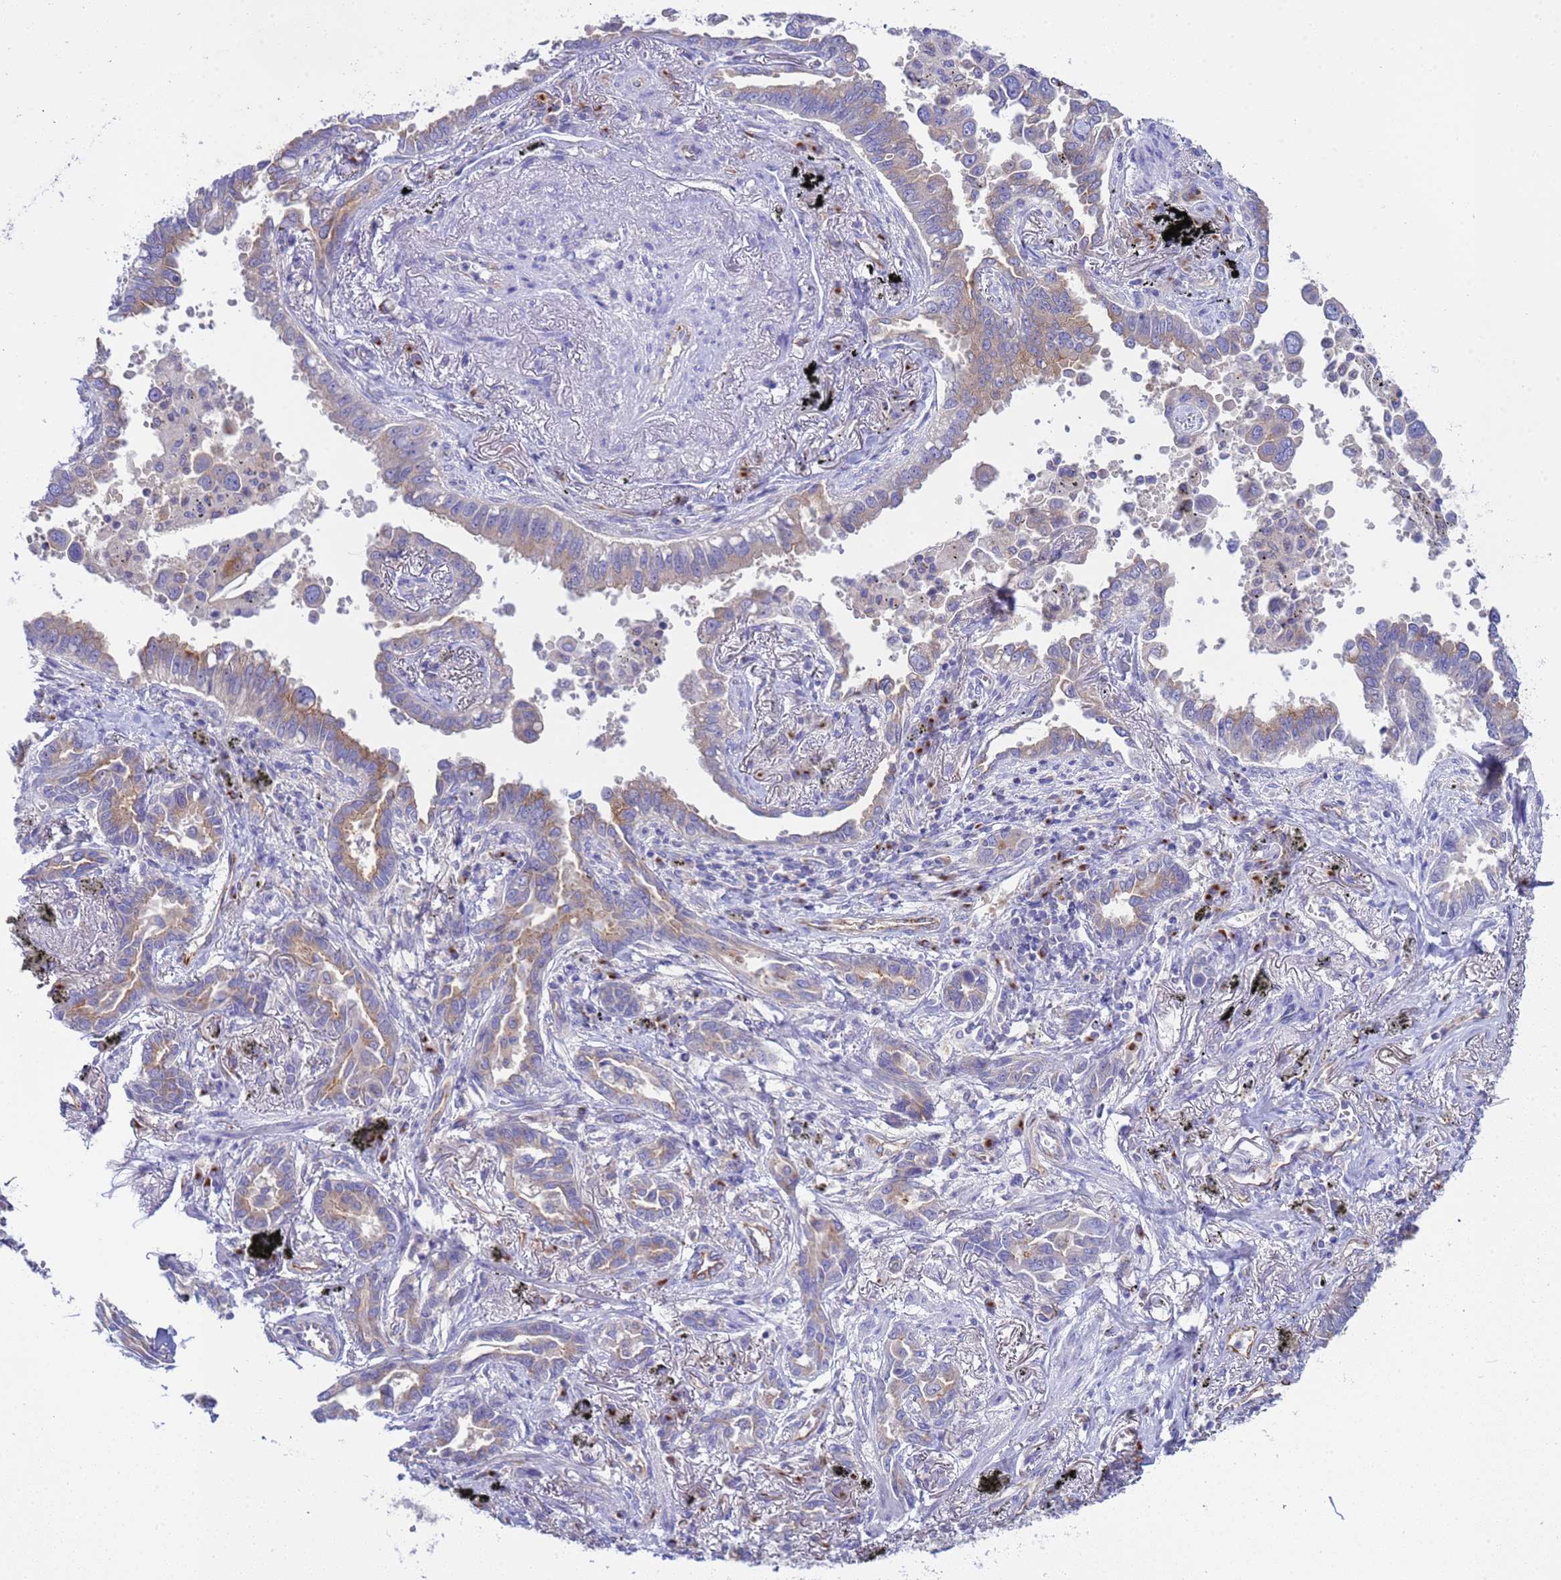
{"staining": {"intensity": "weak", "quantity": ">75%", "location": "cytoplasmic/membranous"}, "tissue": "lung cancer", "cell_type": "Tumor cells", "image_type": "cancer", "snomed": [{"axis": "morphology", "description": "Adenocarcinoma, NOS"}, {"axis": "topography", "description": "Lung"}], "caption": "Human lung cancer stained with a brown dye displays weak cytoplasmic/membranous positive positivity in approximately >75% of tumor cells.", "gene": "ANAPC1", "patient": {"sex": "male", "age": 67}}